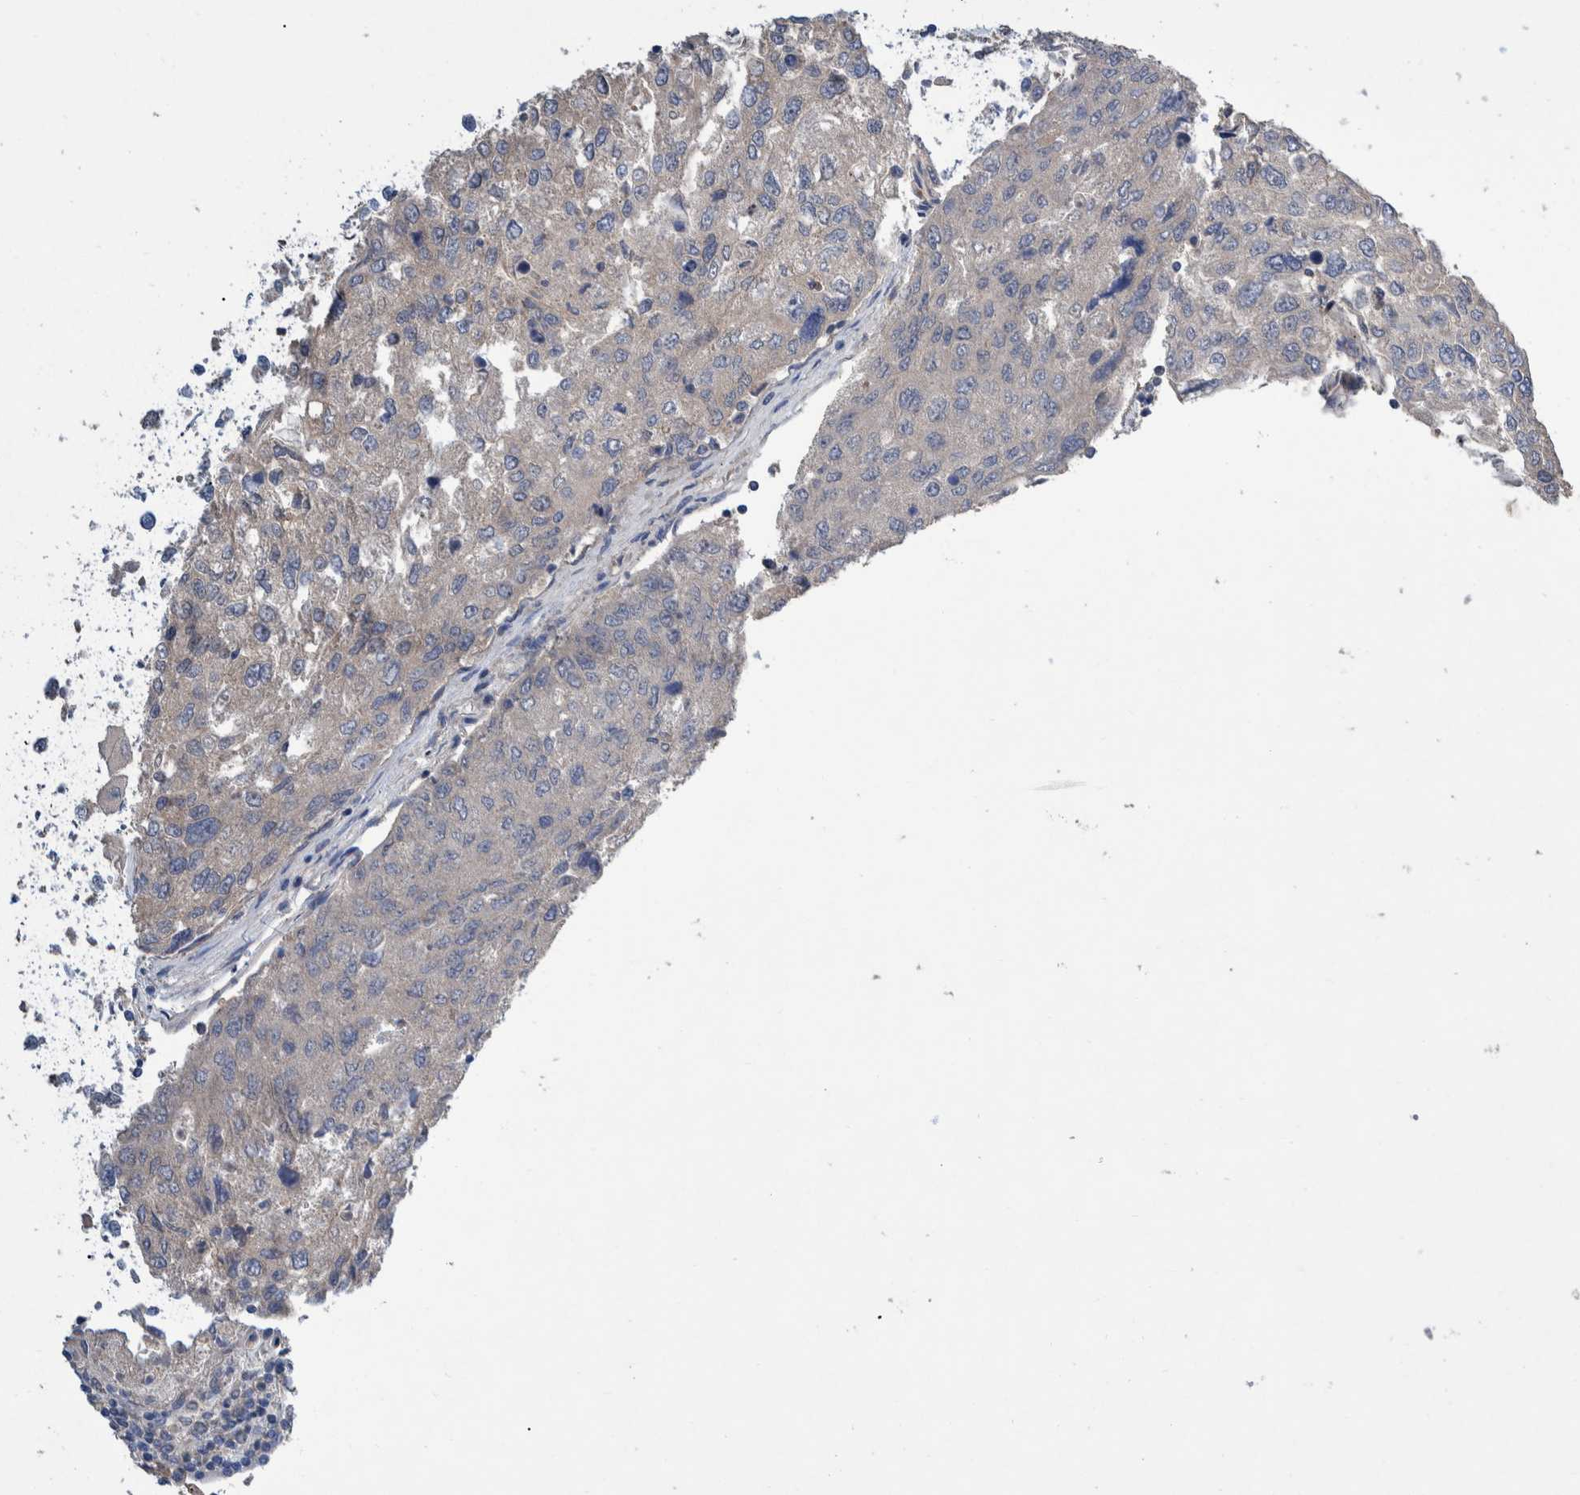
{"staining": {"intensity": "negative", "quantity": "none", "location": "none"}, "tissue": "urothelial cancer", "cell_type": "Tumor cells", "image_type": "cancer", "snomed": [{"axis": "morphology", "description": "Urothelial carcinoma, High grade"}, {"axis": "topography", "description": "Lymph node"}, {"axis": "topography", "description": "Urinary bladder"}], "caption": "The image displays no staining of tumor cells in urothelial cancer.", "gene": "PLPBP", "patient": {"sex": "male", "age": 51}}